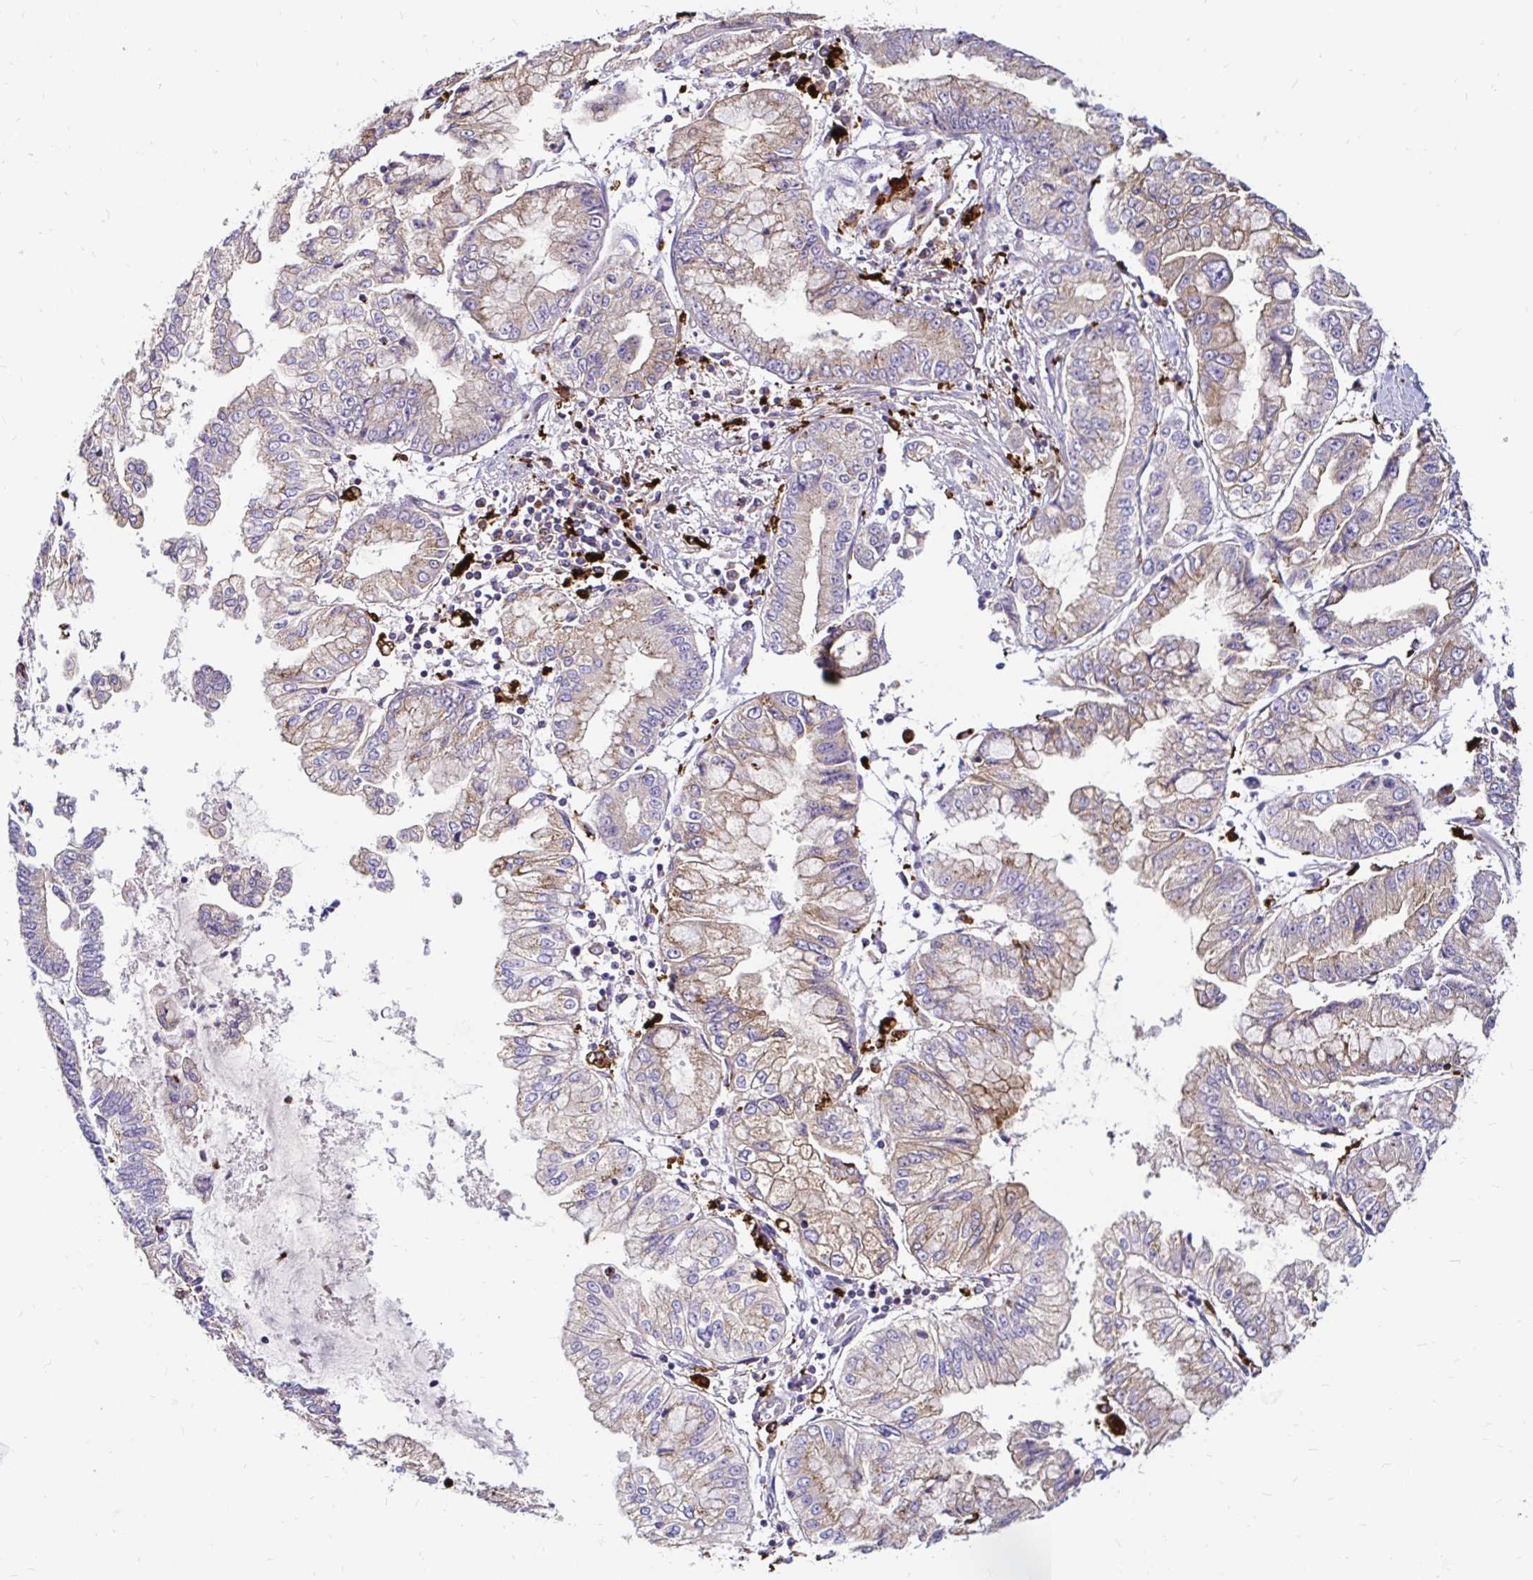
{"staining": {"intensity": "weak", "quantity": "25%-75%", "location": "cytoplasmic/membranous"}, "tissue": "stomach cancer", "cell_type": "Tumor cells", "image_type": "cancer", "snomed": [{"axis": "morphology", "description": "Adenocarcinoma, NOS"}, {"axis": "topography", "description": "Stomach, upper"}], "caption": "A low amount of weak cytoplasmic/membranous positivity is present in about 25%-75% of tumor cells in stomach cancer tissue. (IHC, brightfield microscopy, high magnification).", "gene": "FUCA1", "patient": {"sex": "female", "age": 74}}